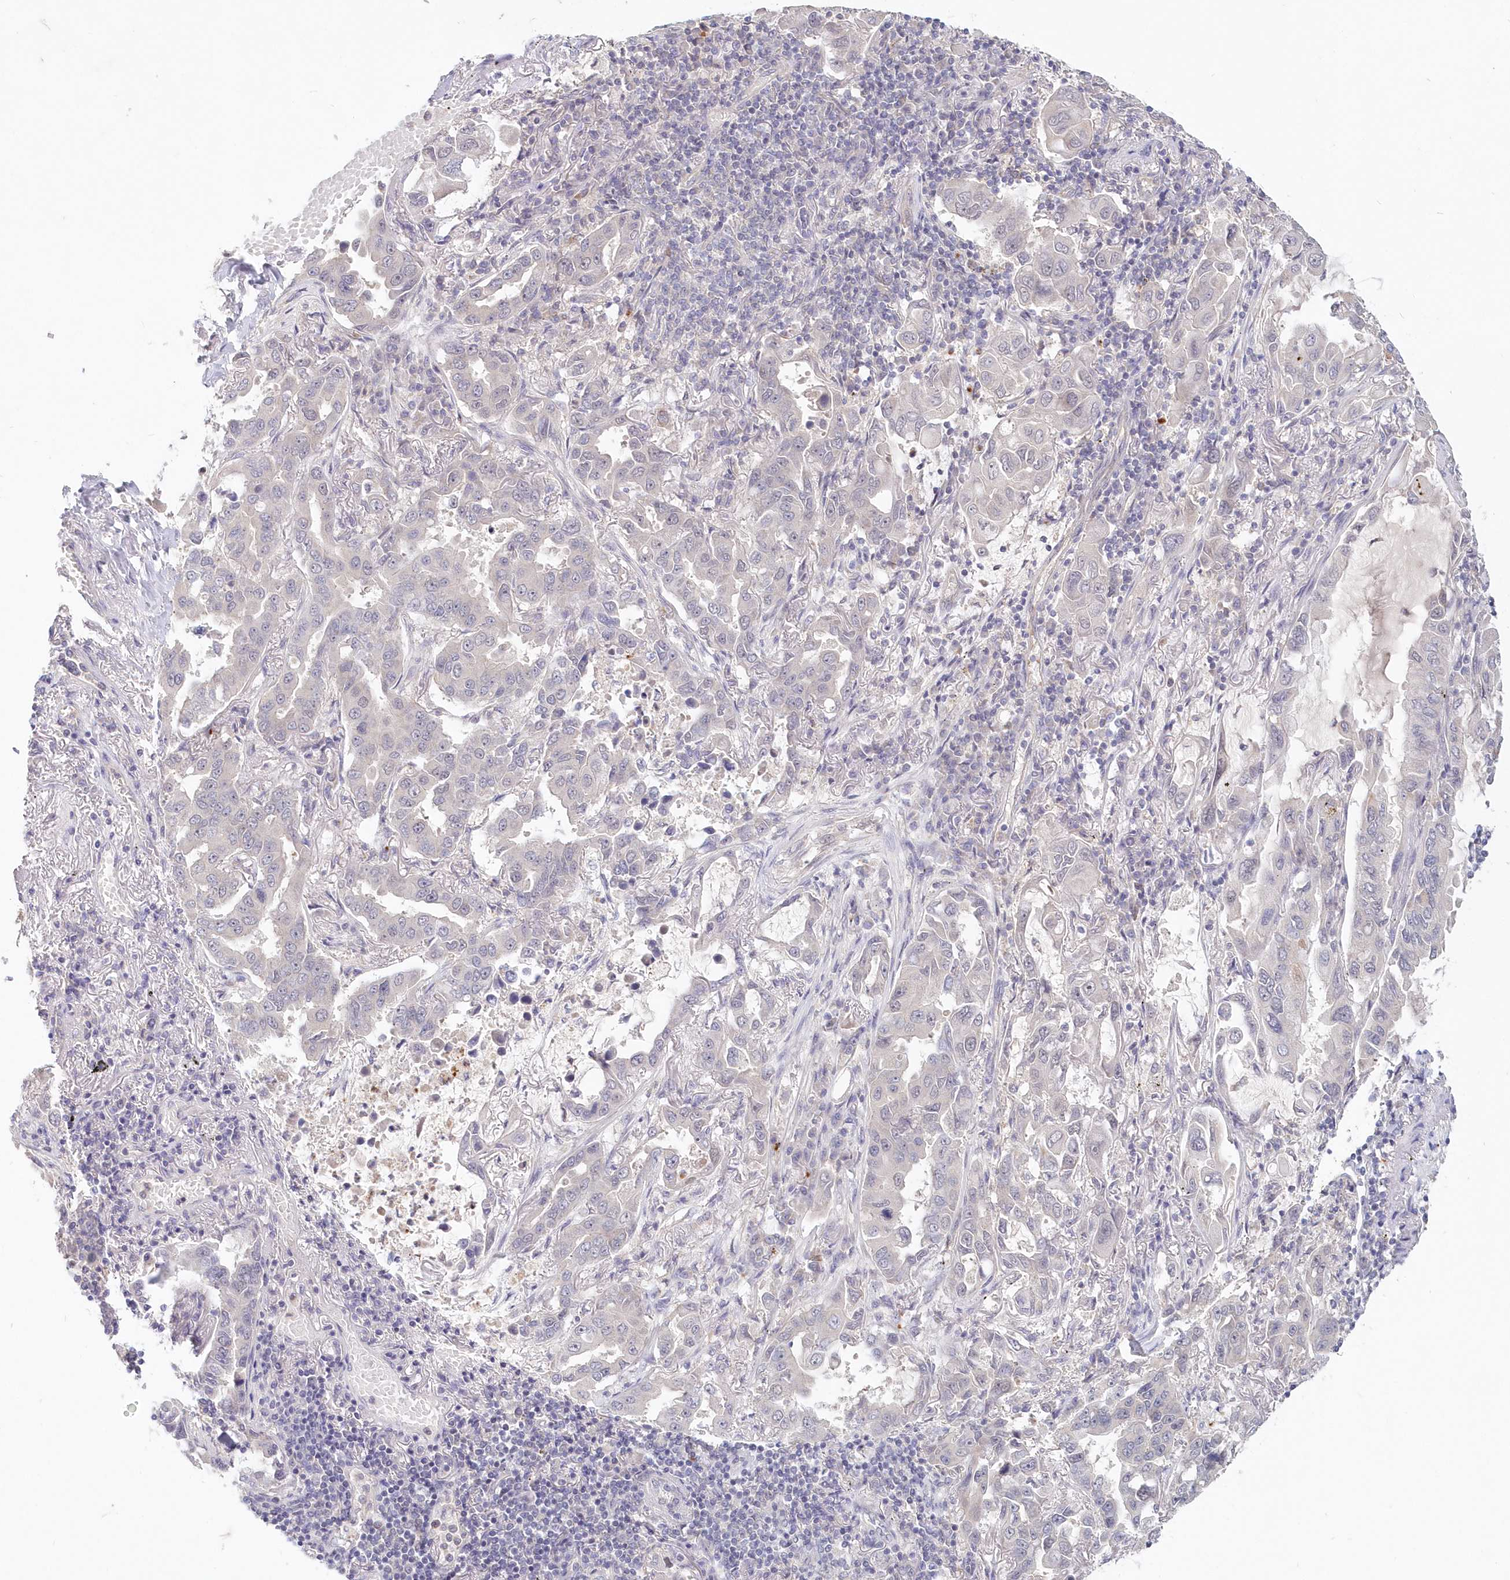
{"staining": {"intensity": "negative", "quantity": "none", "location": "none"}, "tissue": "lung cancer", "cell_type": "Tumor cells", "image_type": "cancer", "snomed": [{"axis": "morphology", "description": "Adenocarcinoma, NOS"}, {"axis": "topography", "description": "Lung"}], "caption": "The immunohistochemistry photomicrograph has no significant expression in tumor cells of lung cancer tissue.", "gene": "KATNA1", "patient": {"sex": "male", "age": 64}}